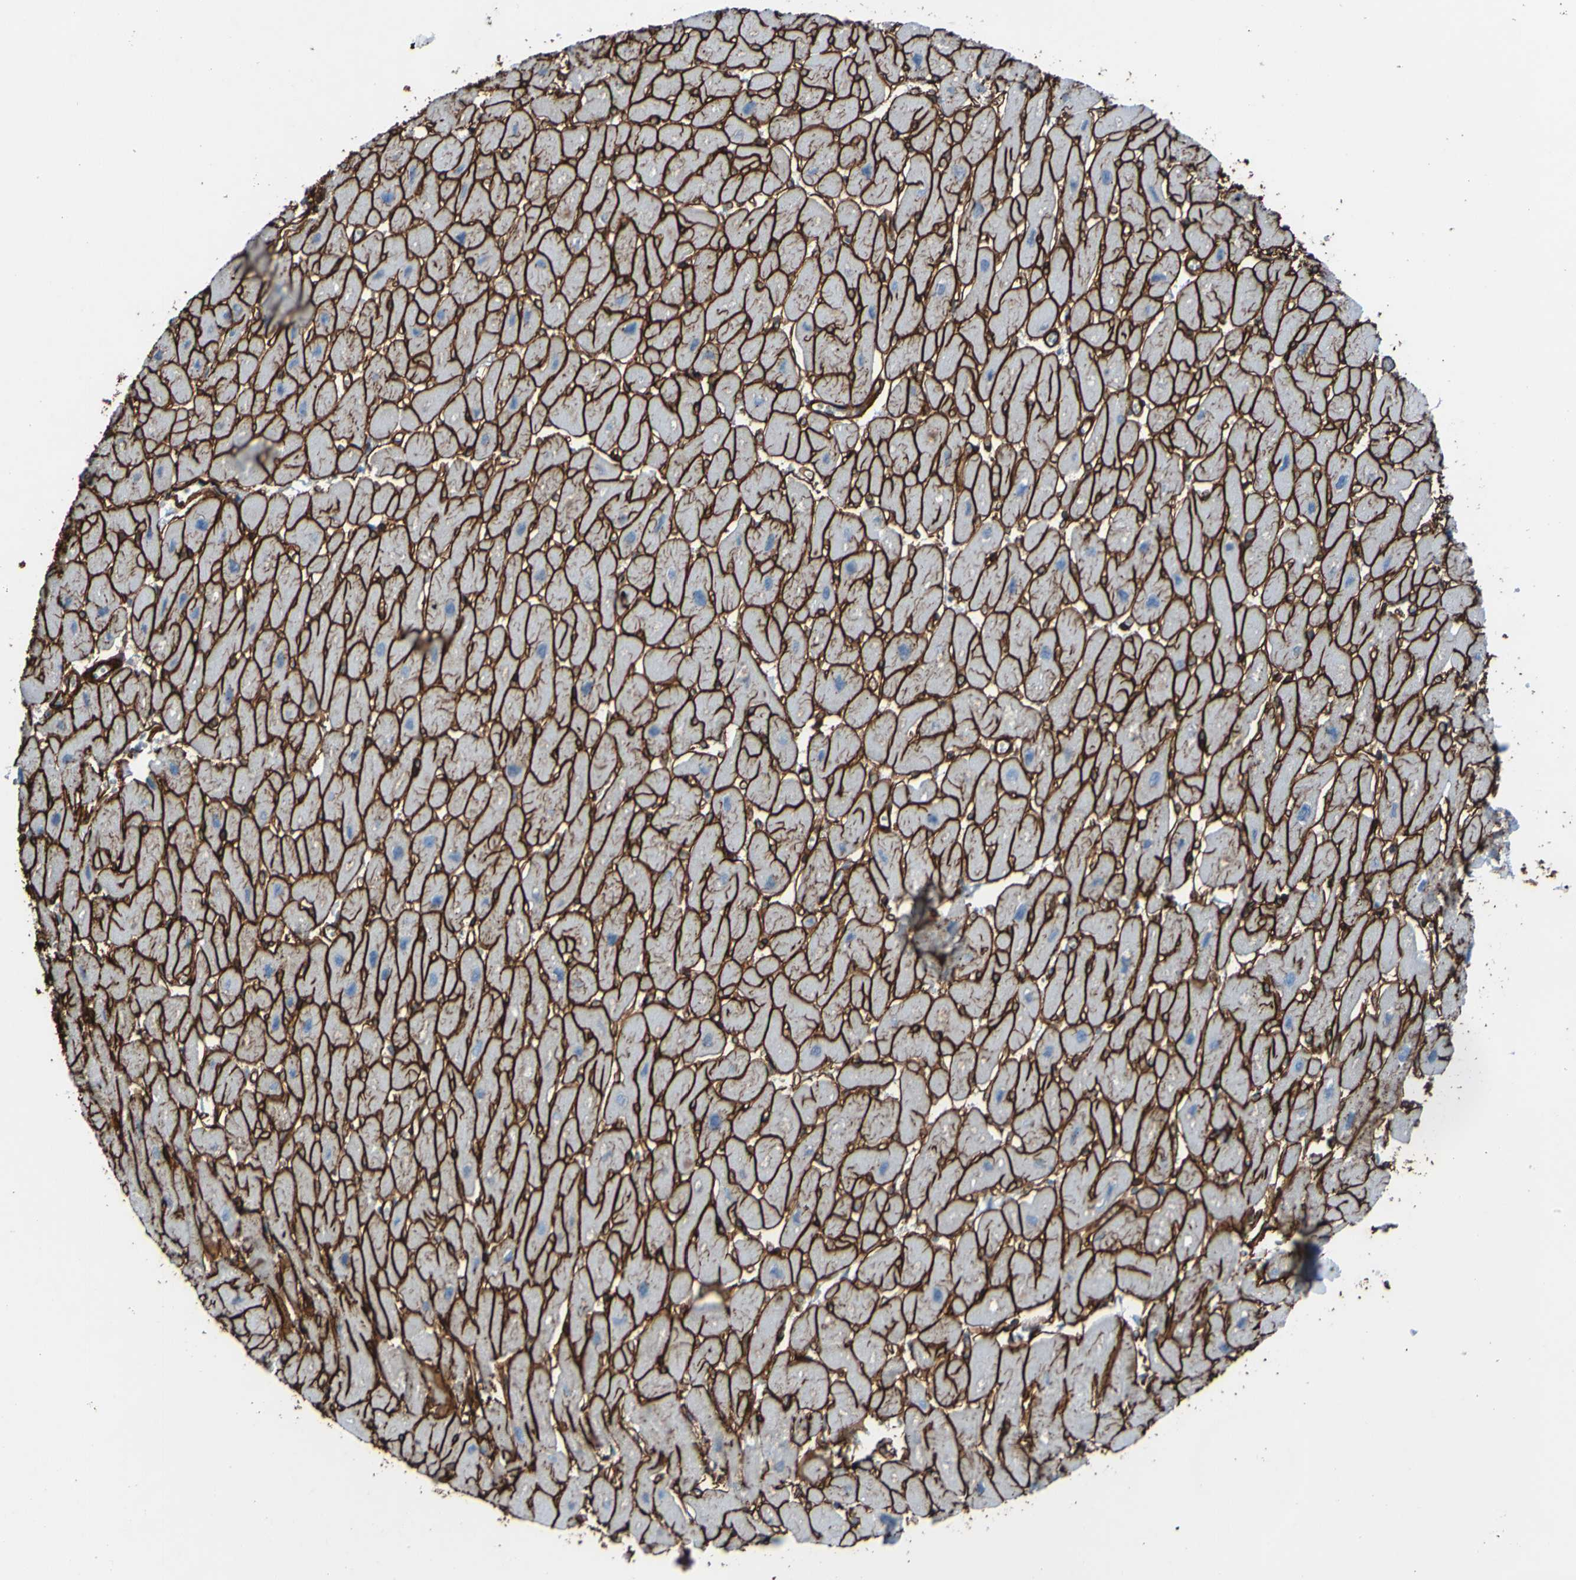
{"staining": {"intensity": "strong", "quantity": ">75%", "location": "cytoplasmic/membranous"}, "tissue": "heart muscle", "cell_type": "Cardiomyocytes", "image_type": "normal", "snomed": [{"axis": "morphology", "description": "Normal tissue, NOS"}, {"axis": "topography", "description": "Heart"}], "caption": "Cardiomyocytes reveal high levels of strong cytoplasmic/membranous staining in about >75% of cells in benign human heart muscle. The protein is shown in brown color, while the nuclei are stained blue.", "gene": "COL4A2", "patient": {"sex": "female", "age": 54}}